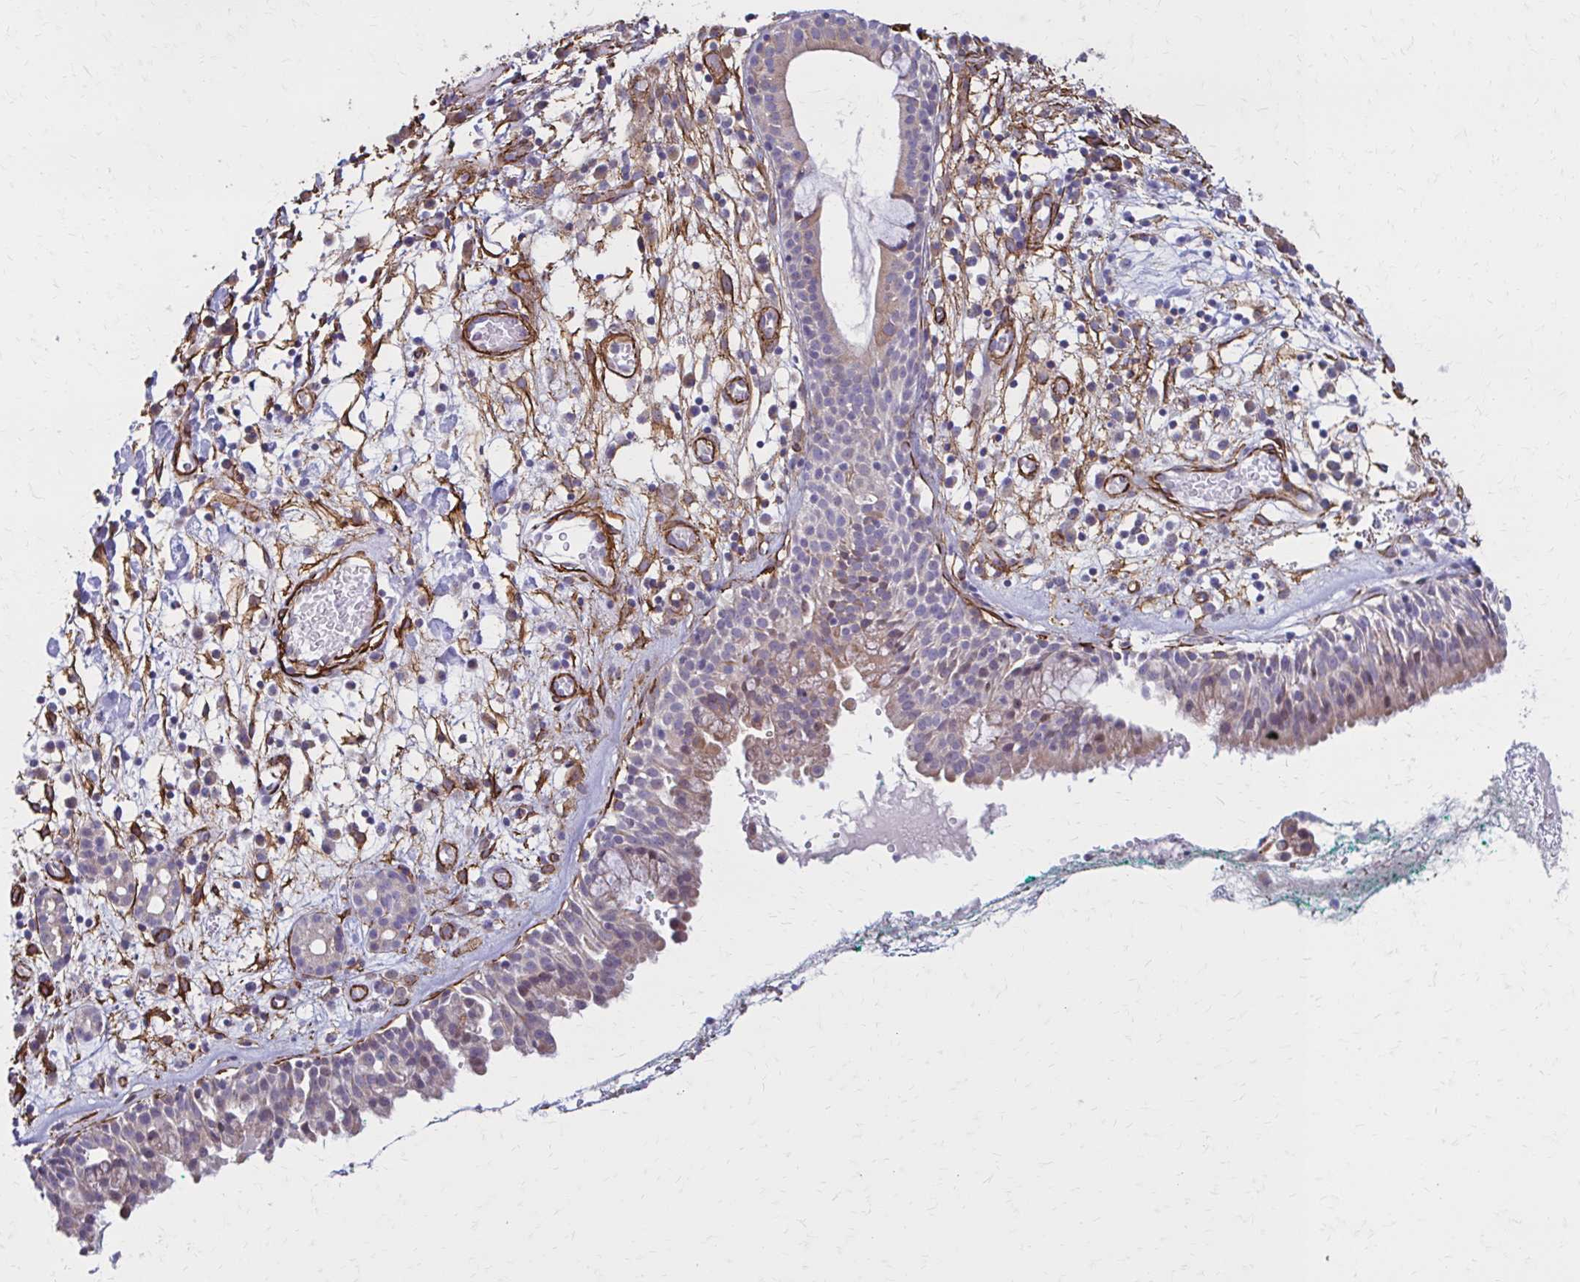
{"staining": {"intensity": "weak", "quantity": "25%-75%", "location": "cytoplasmic/membranous"}, "tissue": "nasopharynx", "cell_type": "Respiratory epithelial cells", "image_type": "normal", "snomed": [{"axis": "morphology", "description": "Normal tissue, NOS"}, {"axis": "morphology", "description": "Basal cell carcinoma"}, {"axis": "topography", "description": "Cartilage tissue"}, {"axis": "topography", "description": "Nasopharynx"}, {"axis": "topography", "description": "Oral tissue"}], "caption": "Nasopharynx stained with a brown dye exhibits weak cytoplasmic/membranous positive expression in approximately 25%-75% of respiratory epithelial cells.", "gene": "TIMMDC1", "patient": {"sex": "female", "age": 77}}